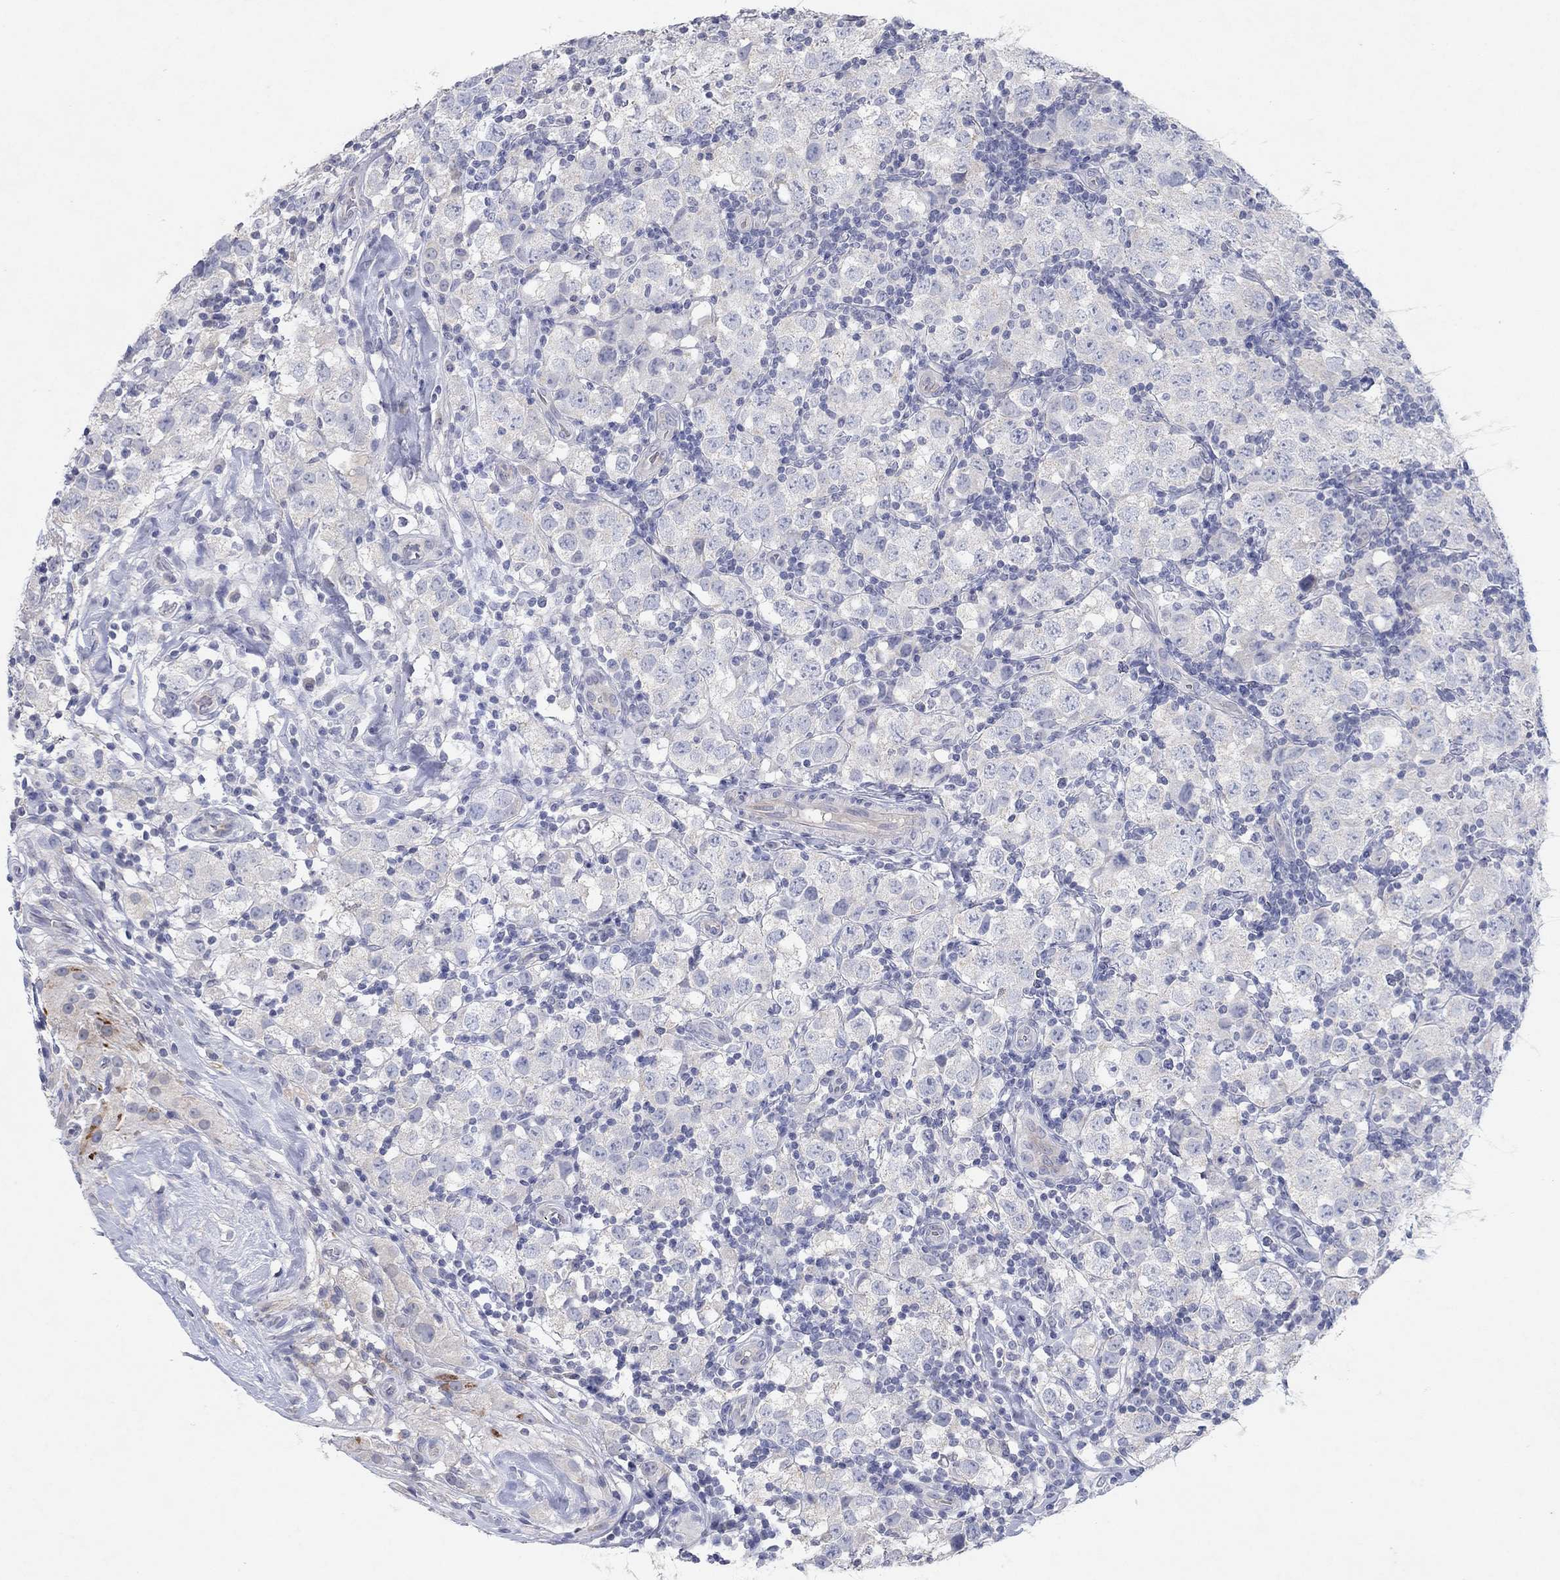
{"staining": {"intensity": "negative", "quantity": "none", "location": "none"}, "tissue": "testis cancer", "cell_type": "Tumor cells", "image_type": "cancer", "snomed": [{"axis": "morphology", "description": "Seminoma, NOS"}, {"axis": "topography", "description": "Testis"}], "caption": "Image shows no significant protein staining in tumor cells of testis seminoma. (Immunohistochemistry, brightfield microscopy, high magnification).", "gene": "KRT40", "patient": {"sex": "male", "age": 34}}